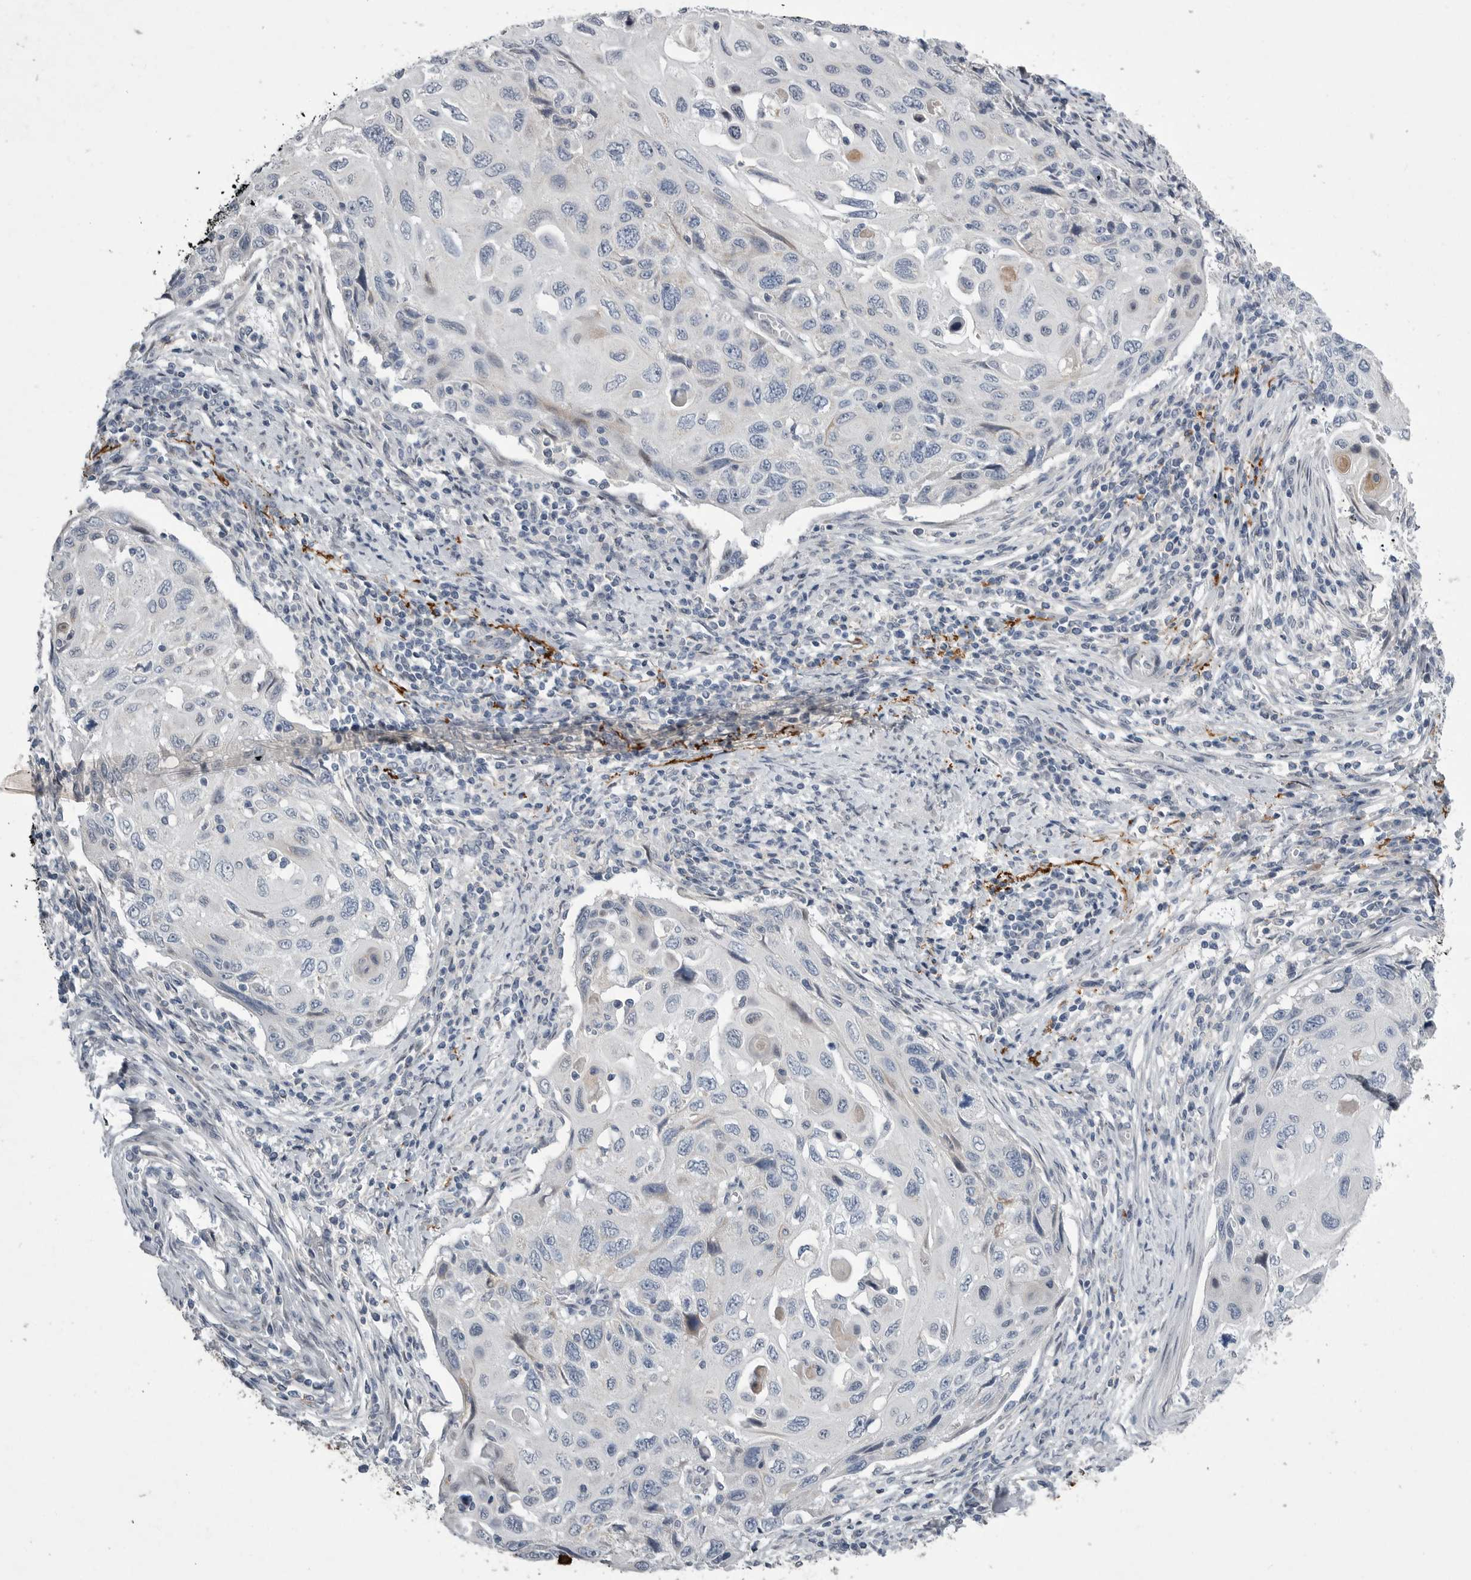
{"staining": {"intensity": "negative", "quantity": "none", "location": "none"}, "tissue": "cervical cancer", "cell_type": "Tumor cells", "image_type": "cancer", "snomed": [{"axis": "morphology", "description": "Squamous cell carcinoma, NOS"}, {"axis": "topography", "description": "Cervix"}], "caption": "Immunohistochemistry micrograph of neoplastic tissue: human cervical cancer (squamous cell carcinoma) stained with DAB demonstrates no significant protein positivity in tumor cells.", "gene": "CRP", "patient": {"sex": "female", "age": 70}}